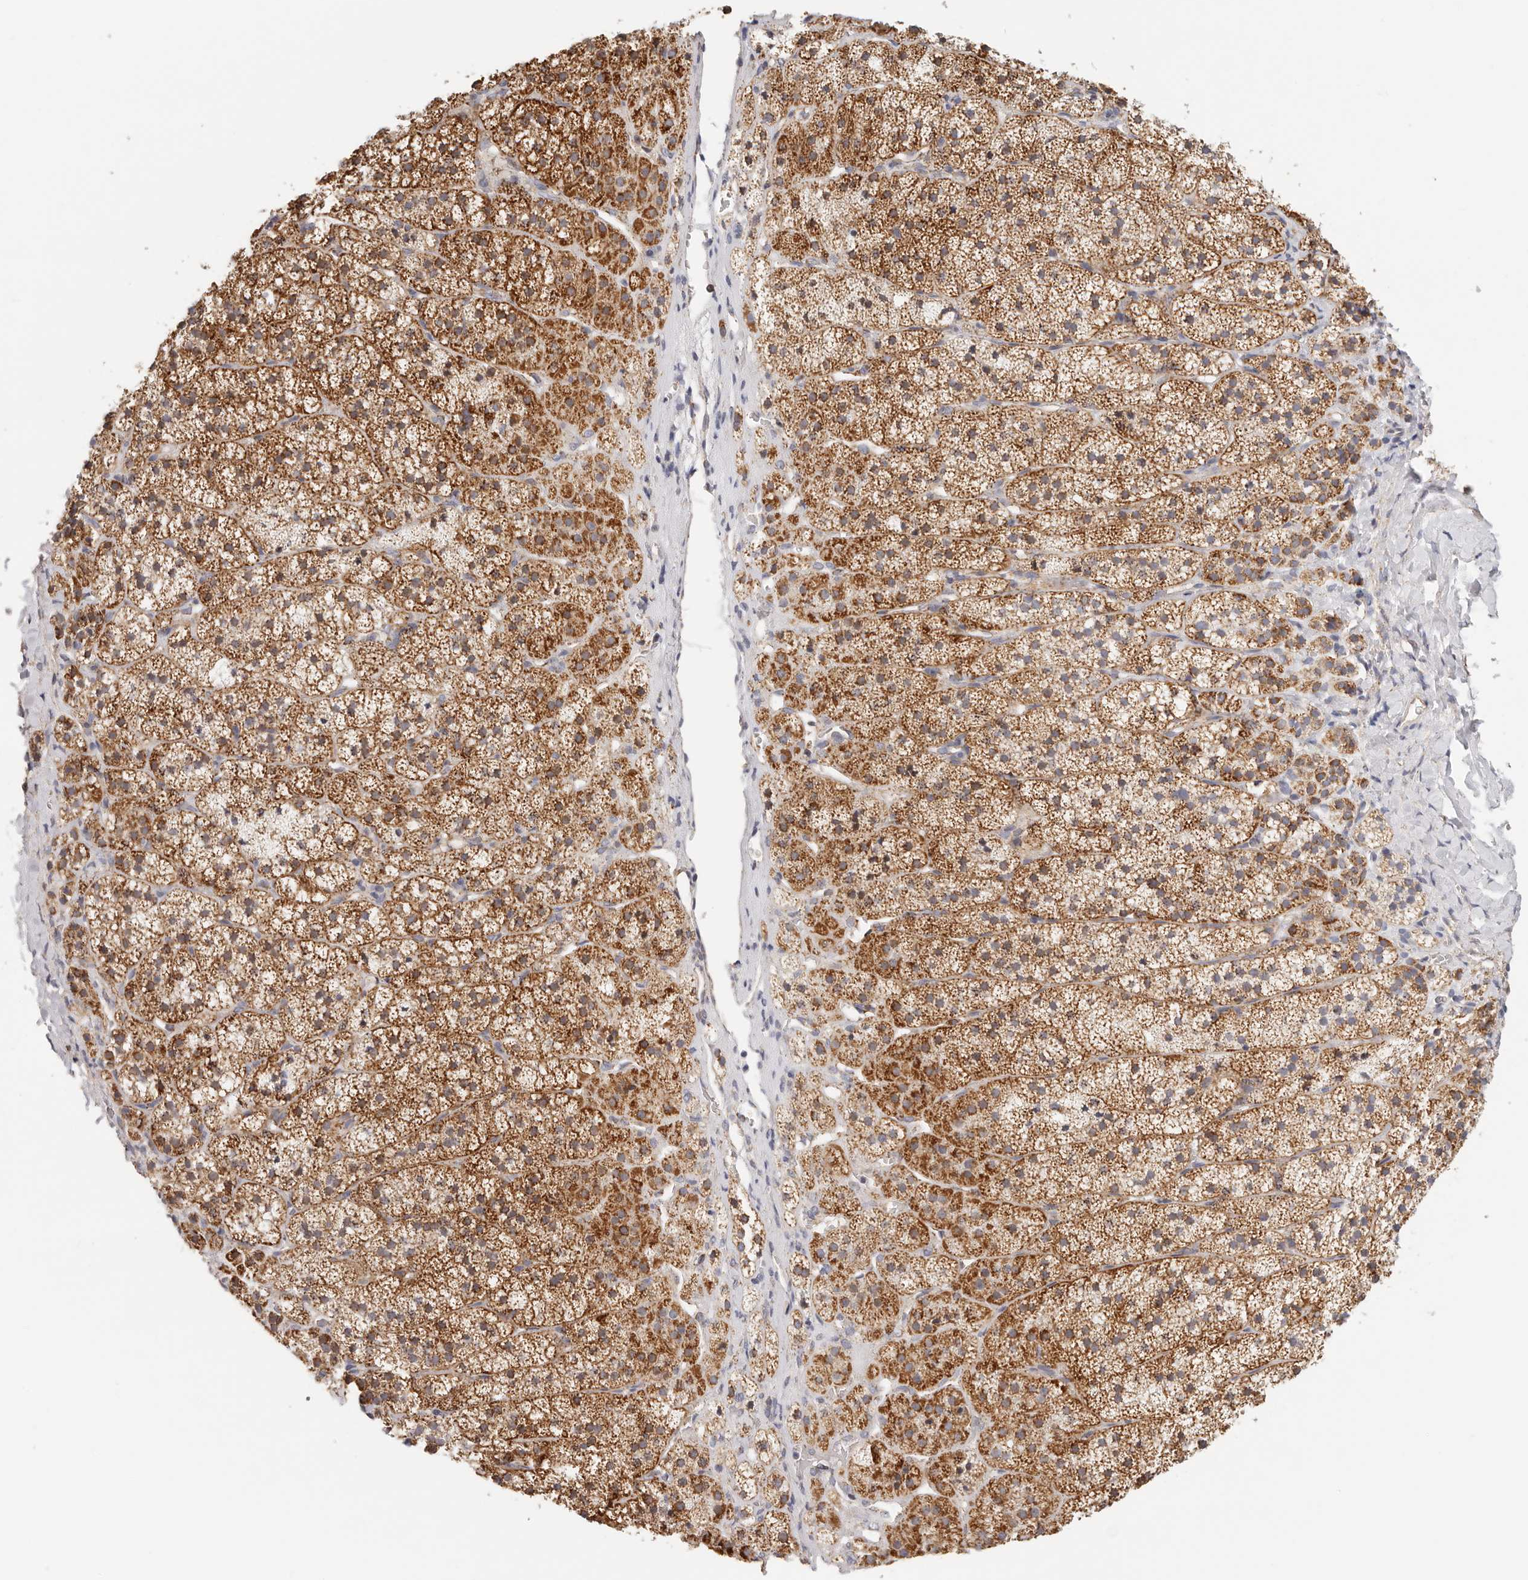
{"staining": {"intensity": "strong", "quantity": "25%-75%", "location": "cytoplasmic/membranous"}, "tissue": "adrenal gland", "cell_type": "Glandular cells", "image_type": "normal", "snomed": [{"axis": "morphology", "description": "Normal tissue, NOS"}, {"axis": "topography", "description": "Adrenal gland"}], "caption": "This histopathology image displays immunohistochemistry (IHC) staining of unremarkable adrenal gland, with high strong cytoplasmic/membranous staining in about 25%-75% of glandular cells.", "gene": "AFDN", "patient": {"sex": "female", "age": 44}}